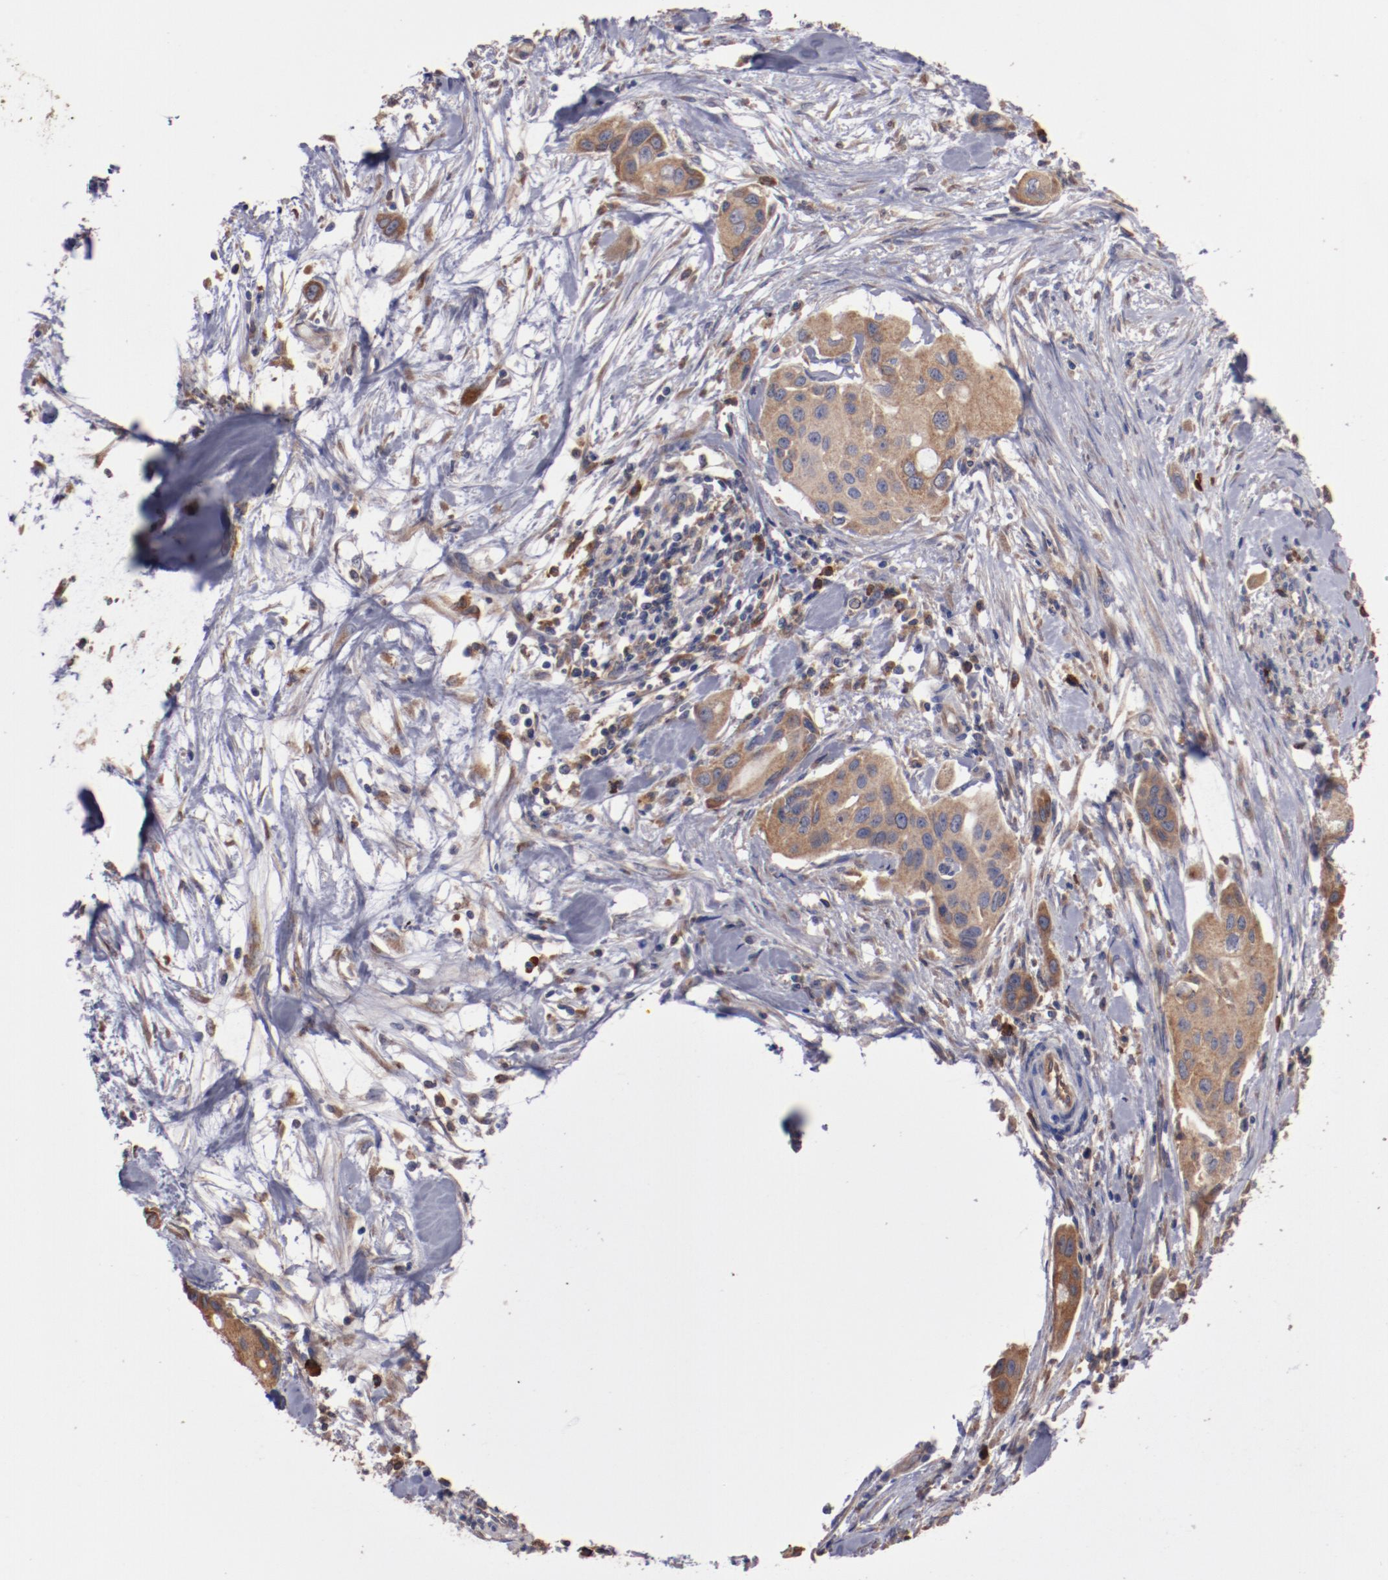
{"staining": {"intensity": "moderate", "quantity": ">75%", "location": "cytoplasmic/membranous"}, "tissue": "pancreatic cancer", "cell_type": "Tumor cells", "image_type": "cancer", "snomed": [{"axis": "morphology", "description": "Adenocarcinoma, NOS"}, {"axis": "topography", "description": "Pancreas"}], "caption": "Immunohistochemistry (DAB (3,3'-diaminobenzidine)) staining of human pancreatic cancer (adenocarcinoma) displays moderate cytoplasmic/membranous protein staining in approximately >75% of tumor cells.", "gene": "NFKBIE", "patient": {"sex": "female", "age": 60}}